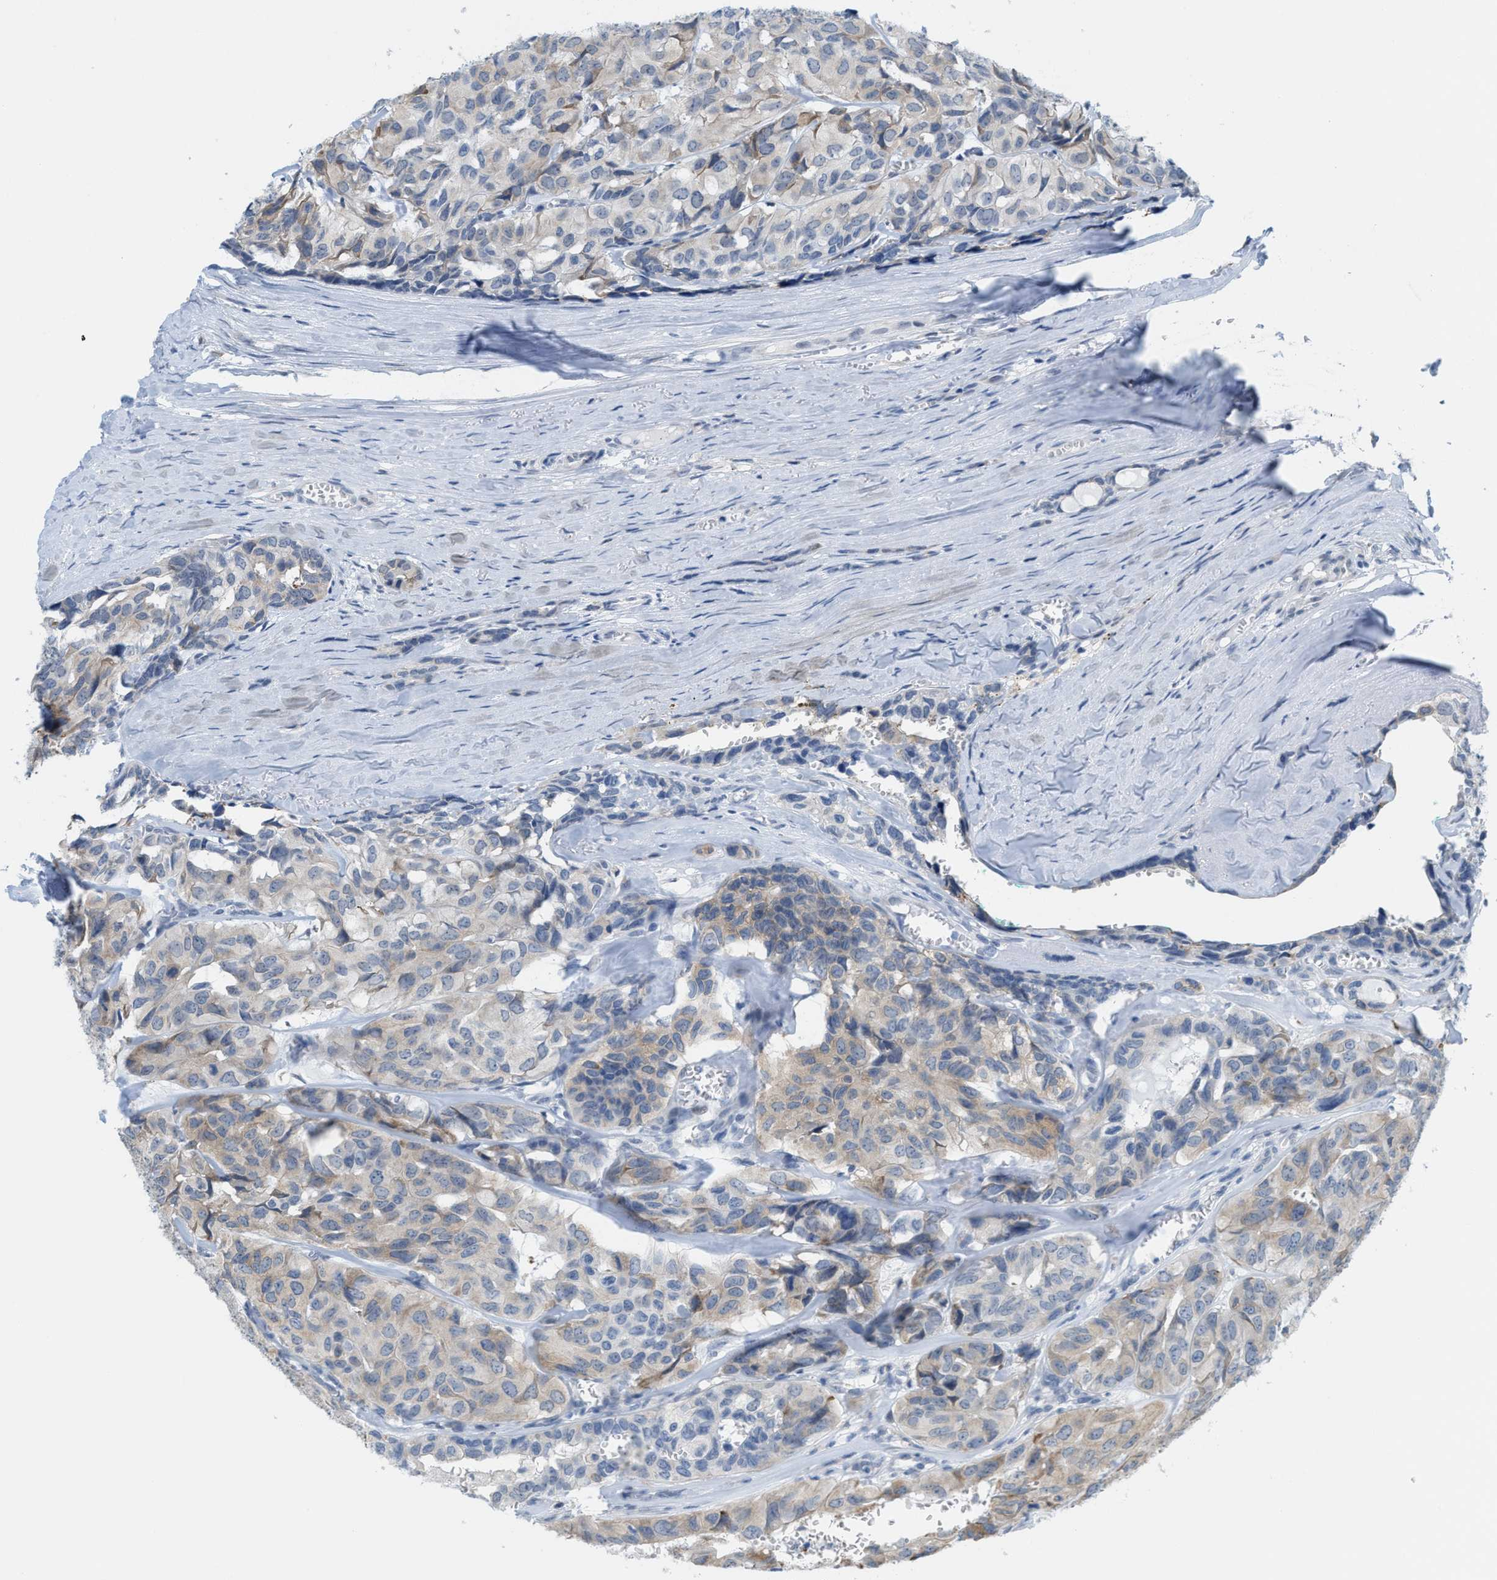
{"staining": {"intensity": "weak", "quantity": "25%-75%", "location": "cytoplasmic/membranous"}, "tissue": "head and neck cancer", "cell_type": "Tumor cells", "image_type": "cancer", "snomed": [{"axis": "morphology", "description": "Adenocarcinoma, NOS"}, {"axis": "topography", "description": "Salivary gland, NOS"}, {"axis": "topography", "description": "Head-Neck"}], "caption": "About 25%-75% of tumor cells in human adenocarcinoma (head and neck) reveal weak cytoplasmic/membranous protein staining as visualized by brown immunohistochemical staining.", "gene": "KIFC3", "patient": {"sex": "female", "age": 76}}